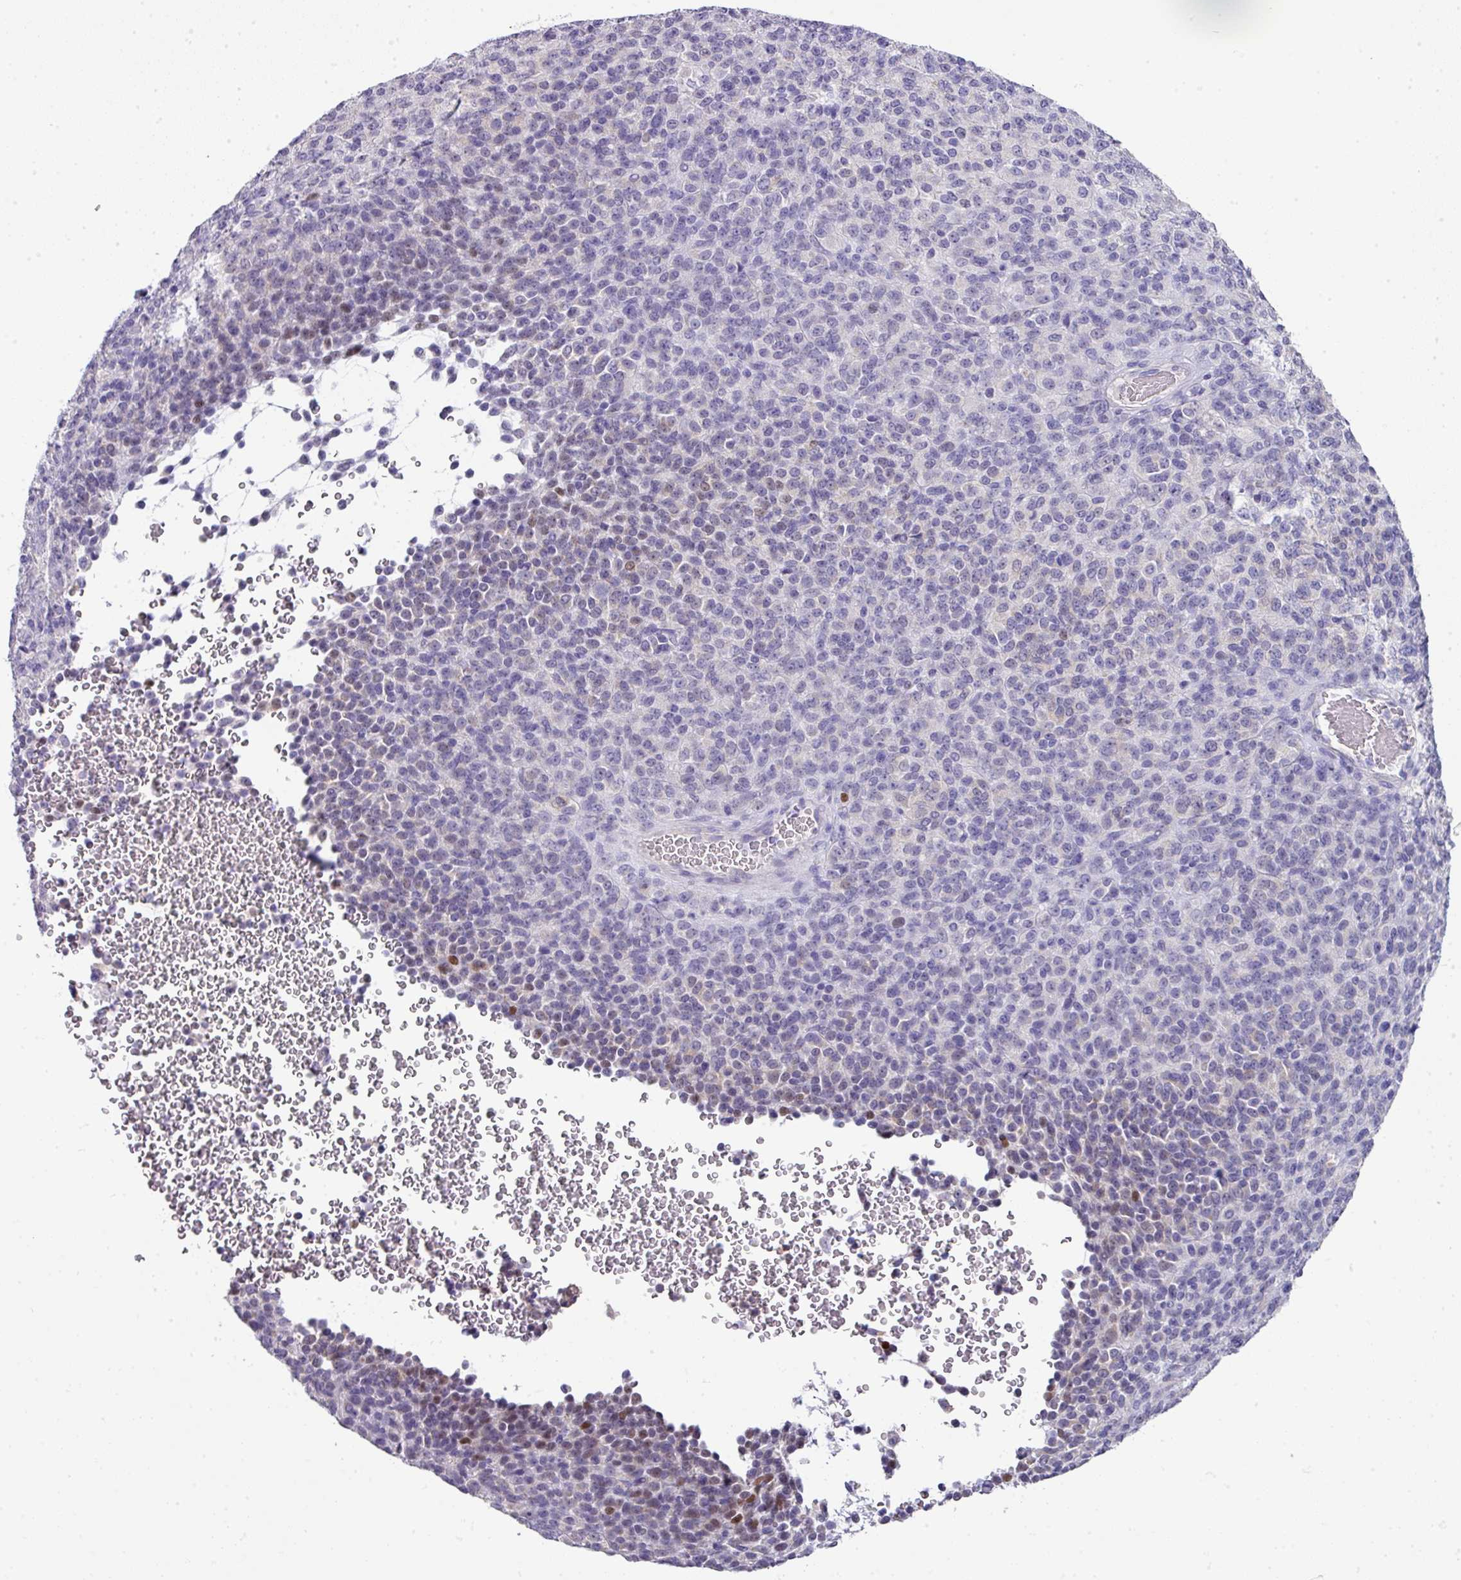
{"staining": {"intensity": "negative", "quantity": "none", "location": "none"}, "tissue": "melanoma", "cell_type": "Tumor cells", "image_type": "cancer", "snomed": [{"axis": "morphology", "description": "Malignant melanoma, Metastatic site"}, {"axis": "topography", "description": "Brain"}], "caption": "The micrograph shows no staining of tumor cells in malignant melanoma (metastatic site).", "gene": "BCL11A", "patient": {"sex": "female", "age": 56}}